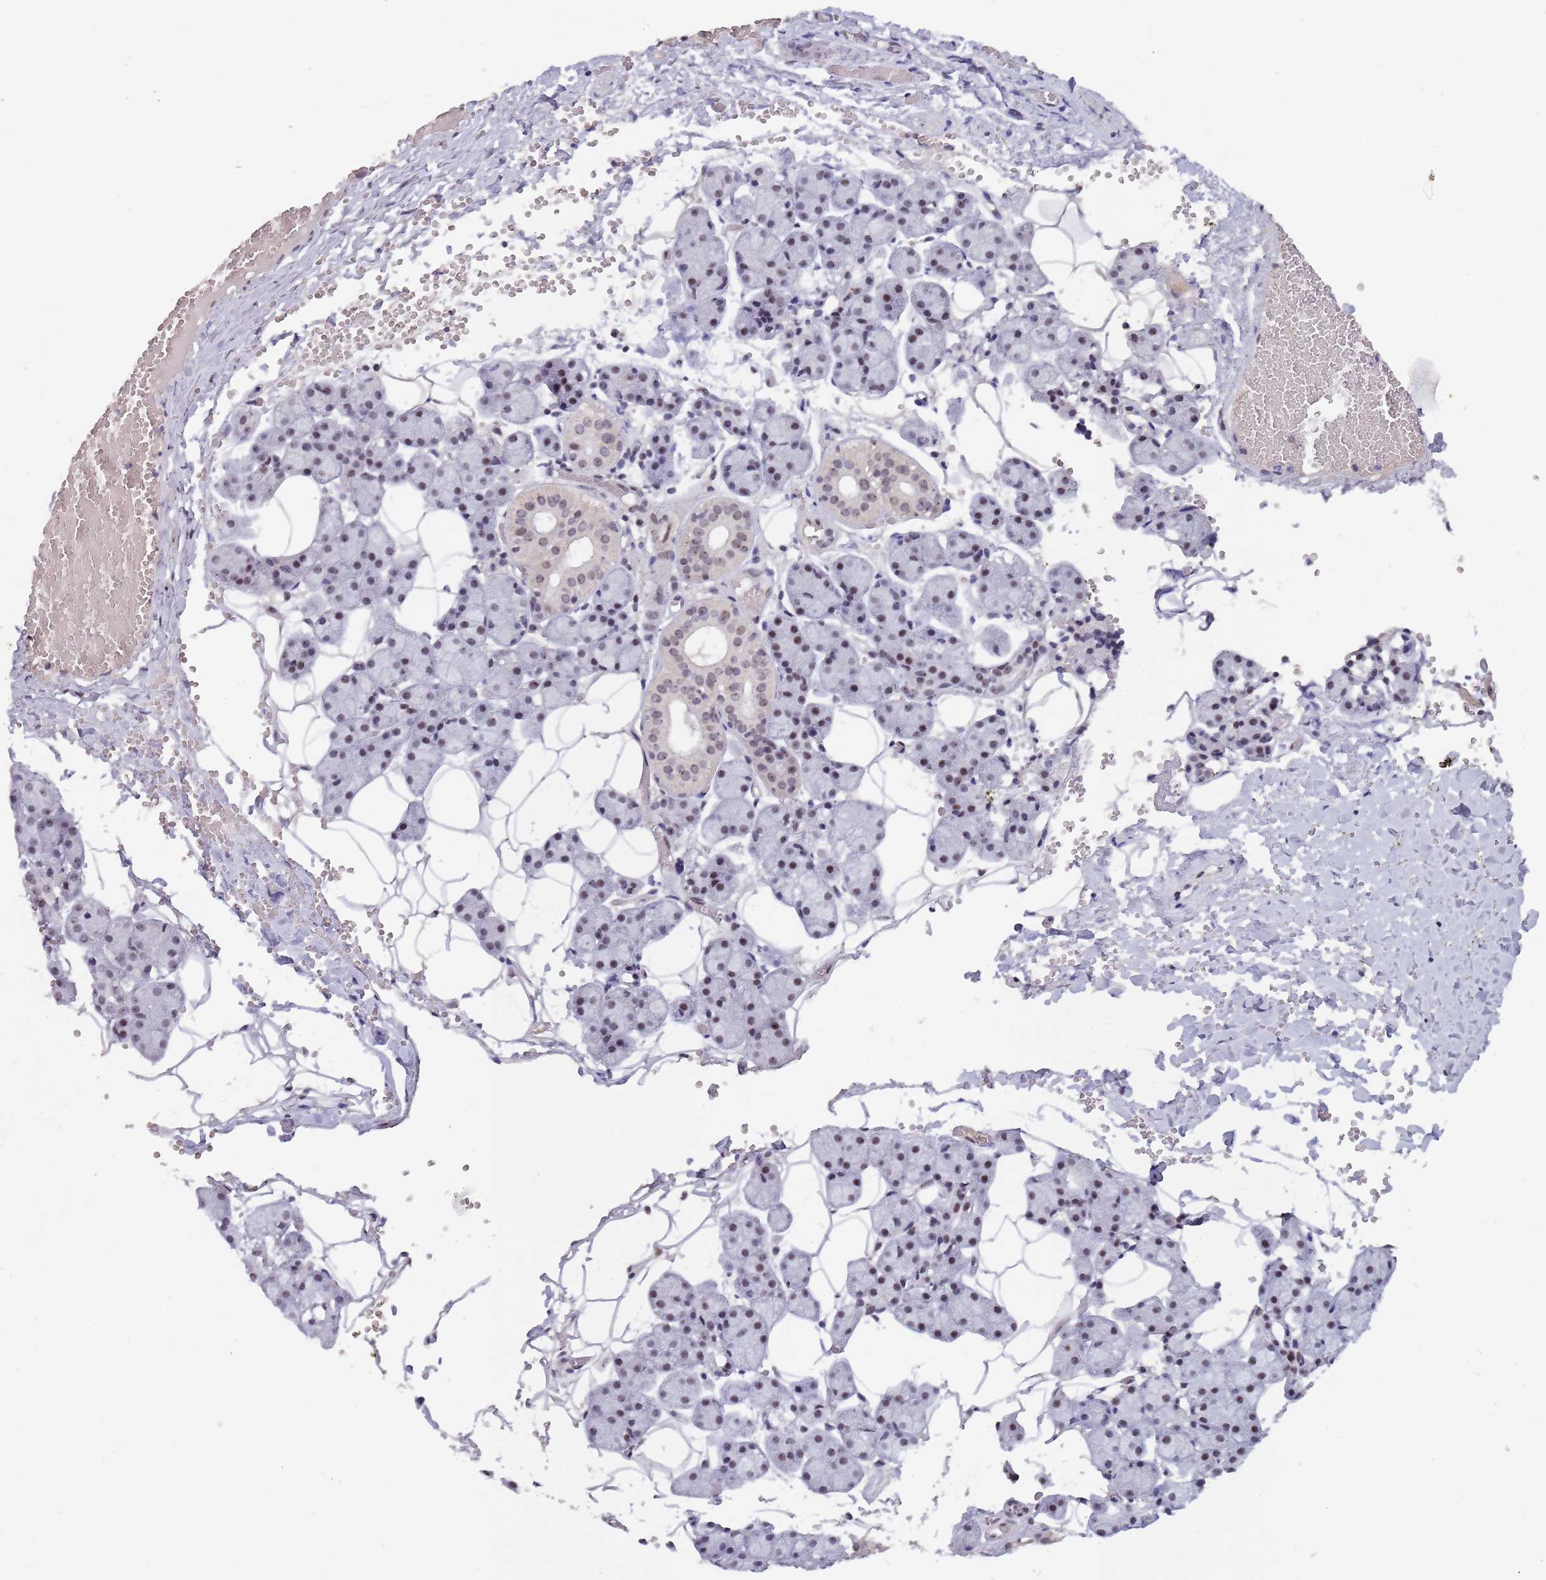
{"staining": {"intensity": "negative", "quantity": "none", "location": "none"}, "tissue": "salivary gland", "cell_type": "Glandular cells", "image_type": "normal", "snomed": [{"axis": "morphology", "description": "Normal tissue, NOS"}, {"axis": "topography", "description": "Salivary gland"}], "caption": "Protein analysis of benign salivary gland reveals no significant positivity in glandular cells. (DAB immunohistochemistry (IHC) visualized using brightfield microscopy, high magnification).", "gene": "CIZ1", "patient": {"sex": "female", "age": 33}}